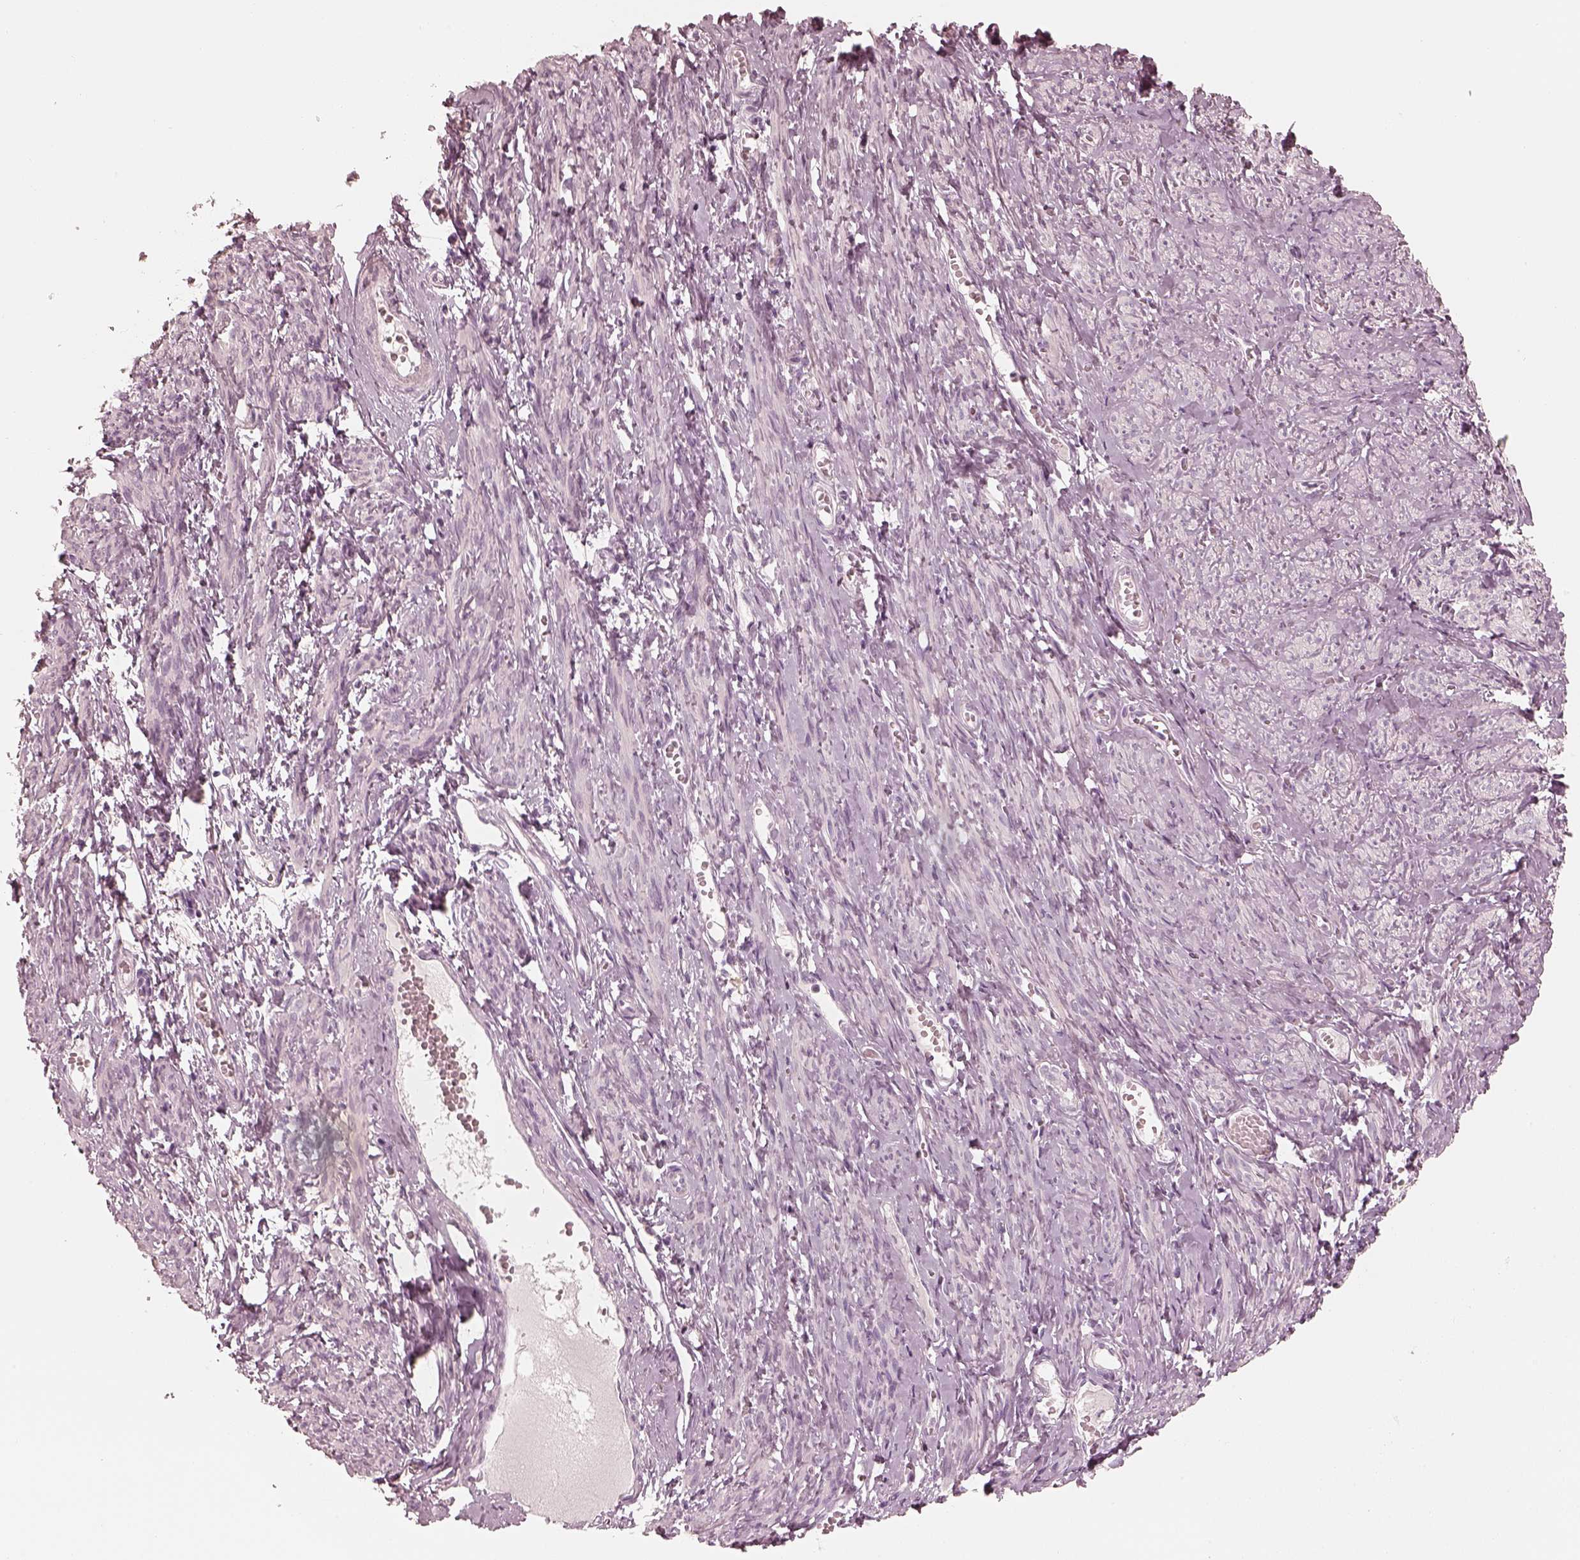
{"staining": {"intensity": "negative", "quantity": "none", "location": "none"}, "tissue": "smooth muscle", "cell_type": "Smooth muscle cells", "image_type": "normal", "snomed": [{"axis": "morphology", "description": "Normal tissue, NOS"}, {"axis": "topography", "description": "Smooth muscle"}], "caption": "Human smooth muscle stained for a protein using immunohistochemistry demonstrates no staining in smooth muscle cells.", "gene": "CALR3", "patient": {"sex": "female", "age": 65}}